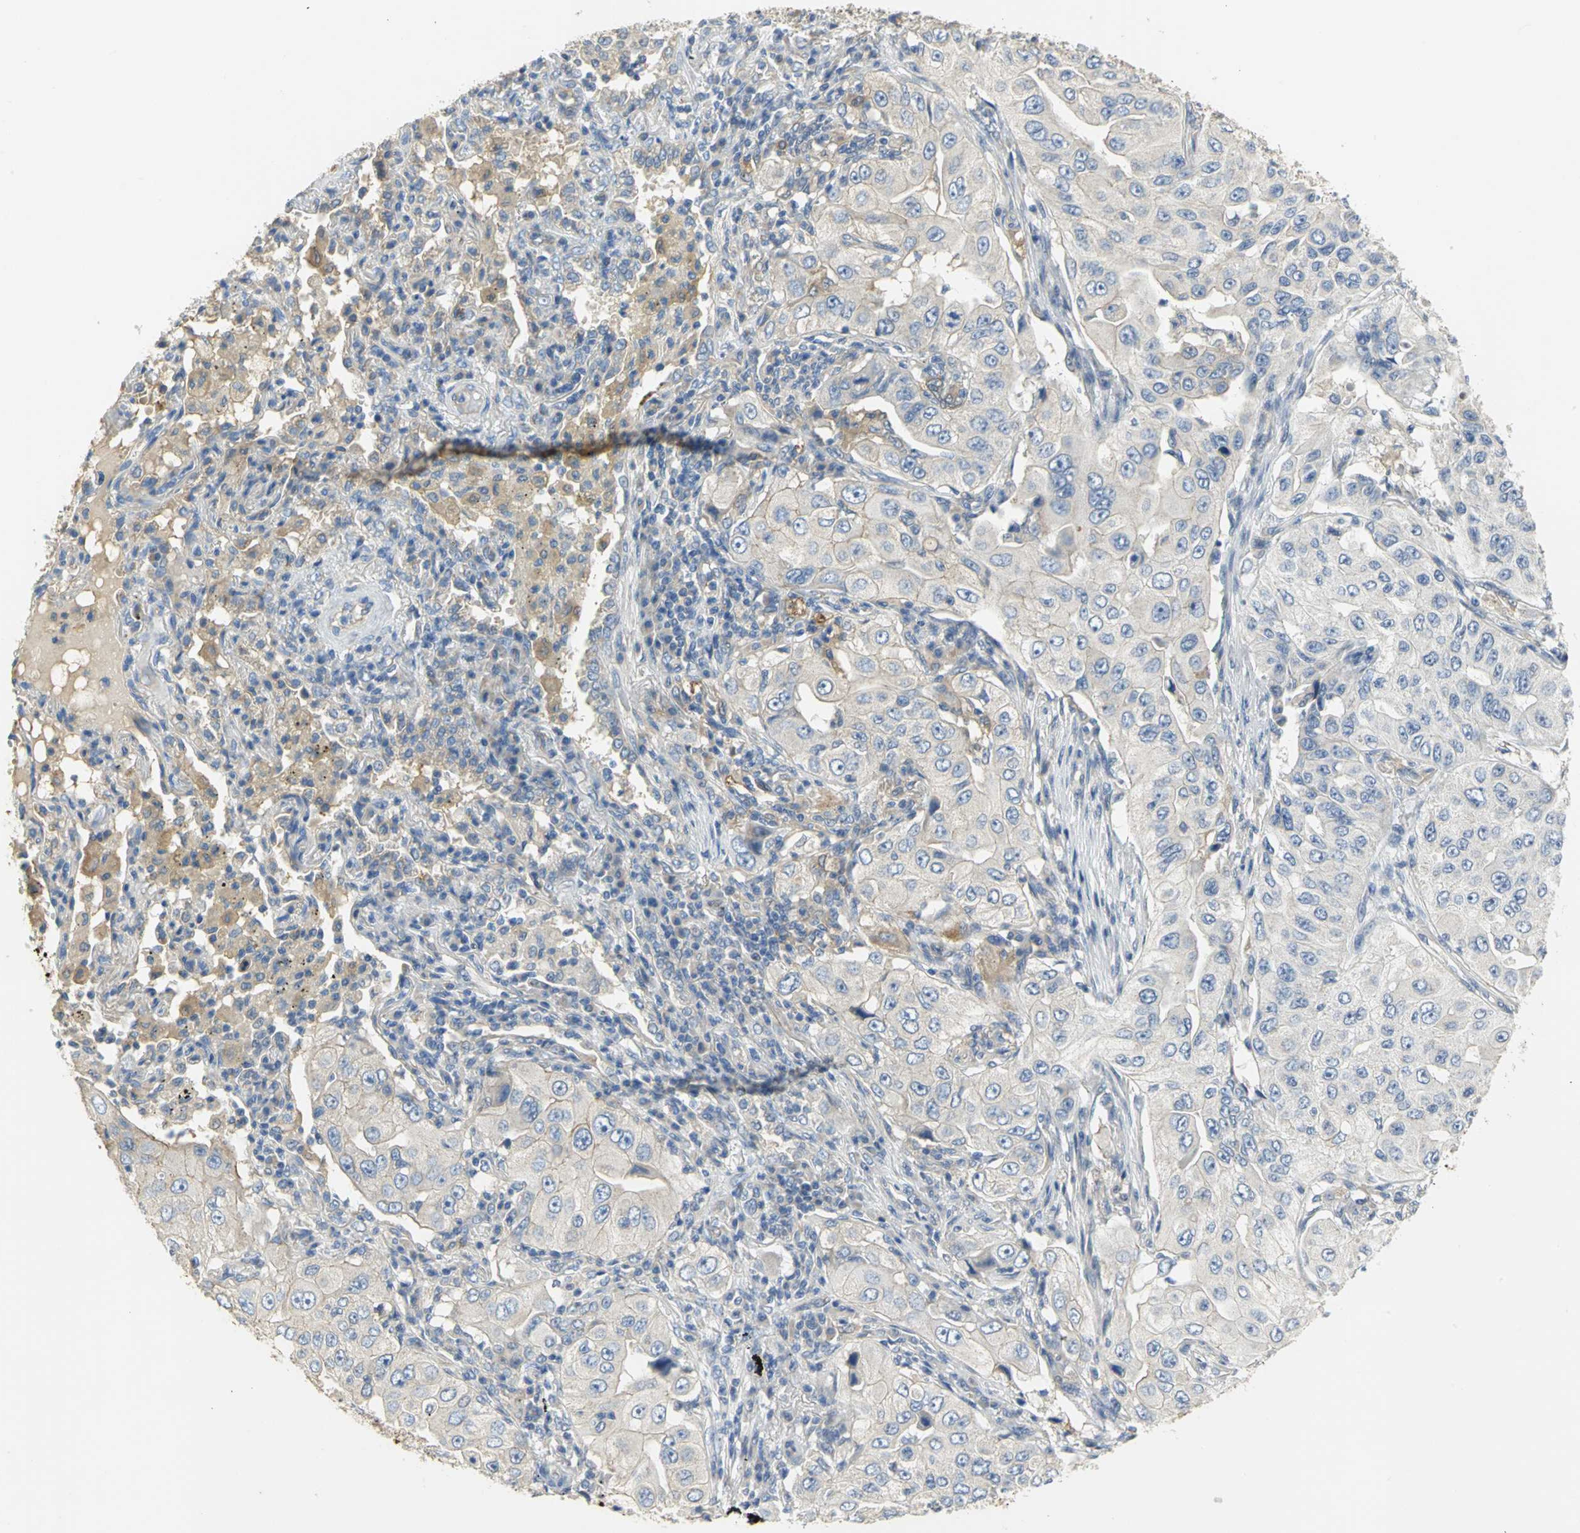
{"staining": {"intensity": "negative", "quantity": "none", "location": "none"}, "tissue": "lung cancer", "cell_type": "Tumor cells", "image_type": "cancer", "snomed": [{"axis": "morphology", "description": "Adenocarcinoma, NOS"}, {"axis": "topography", "description": "Lung"}], "caption": "Protein analysis of adenocarcinoma (lung) displays no significant expression in tumor cells.", "gene": "HTR1F", "patient": {"sex": "male", "age": 84}}